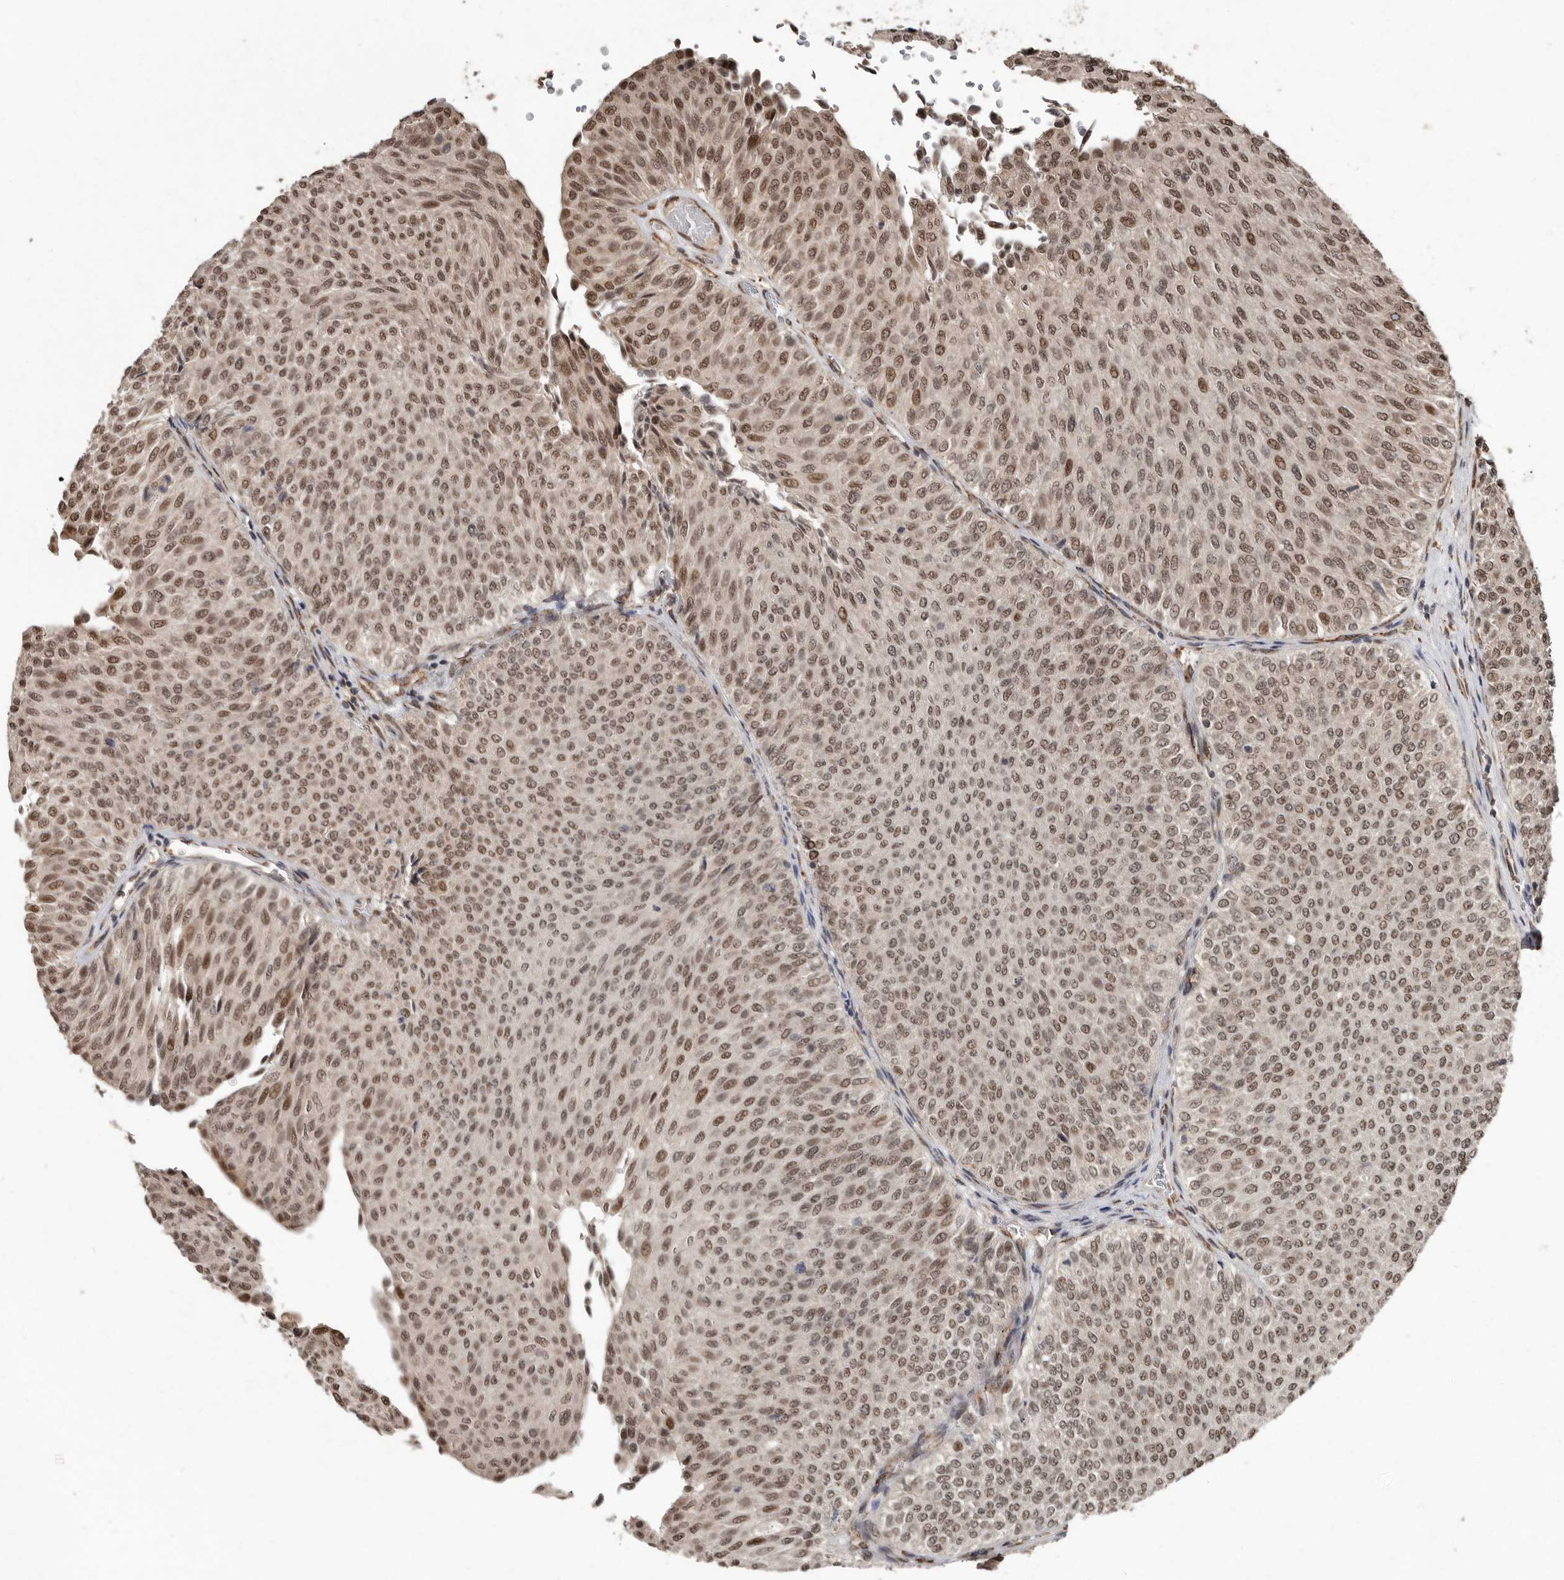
{"staining": {"intensity": "moderate", "quantity": ">75%", "location": "nuclear"}, "tissue": "urothelial cancer", "cell_type": "Tumor cells", "image_type": "cancer", "snomed": [{"axis": "morphology", "description": "Urothelial carcinoma, Low grade"}, {"axis": "topography", "description": "Urinary bladder"}], "caption": "Moderate nuclear protein staining is seen in about >75% of tumor cells in urothelial carcinoma (low-grade).", "gene": "LRGUK", "patient": {"sex": "male", "age": 78}}